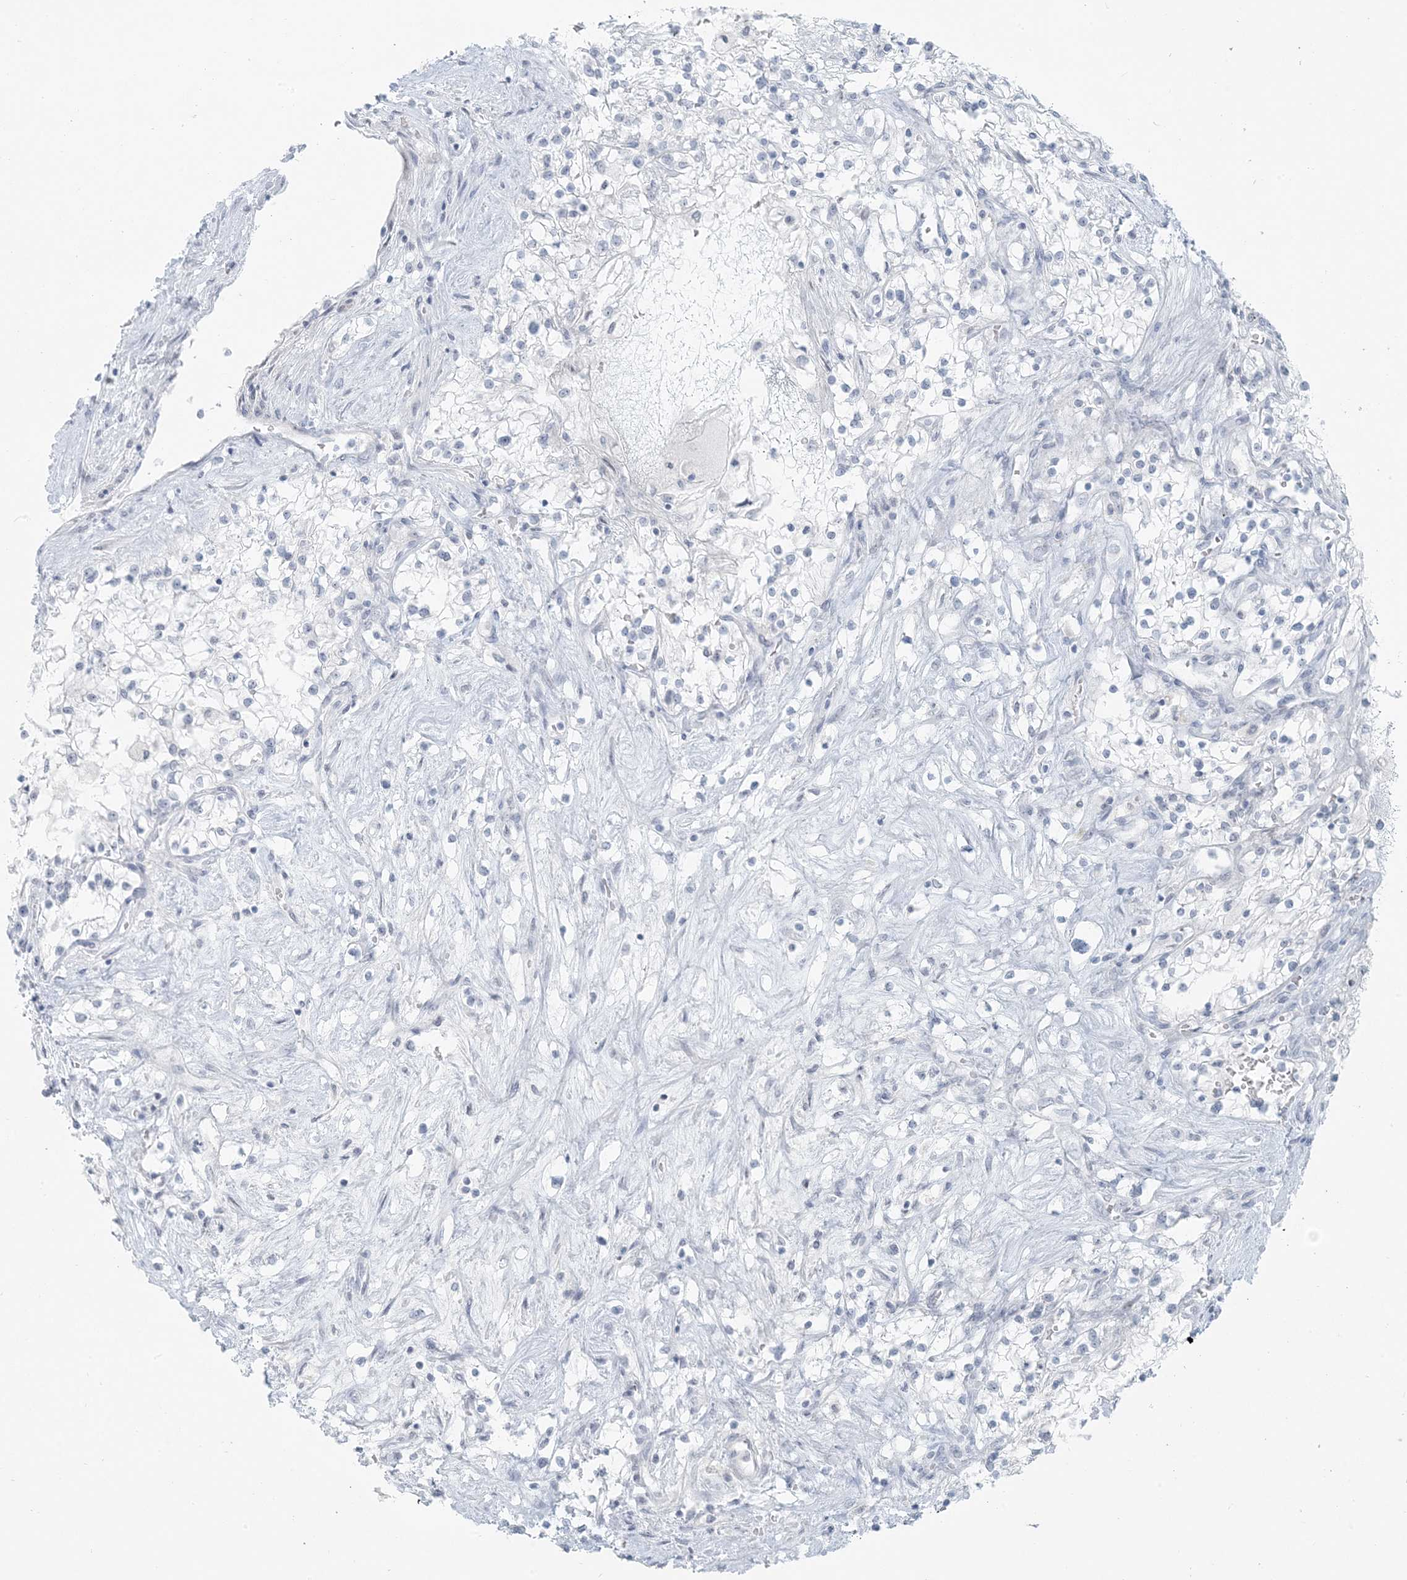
{"staining": {"intensity": "negative", "quantity": "none", "location": "none"}, "tissue": "renal cancer", "cell_type": "Tumor cells", "image_type": "cancer", "snomed": [{"axis": "morphology", "description": "Normal tissue, NOS"}, {"axis": "morphology", "description": "Adenocarcinoma, NOS"}, {"axis": "topography", "description": "Kidney"}], "caption": "Immunohistochemistry (IHC) micrograph of neoplastic tissue: human renal adenocarcinoma stained with DAB demonstrates no significant protein expression in tumor cells.", "gene": "SCML1", "patient": {"sex": "male", "age": 68}}